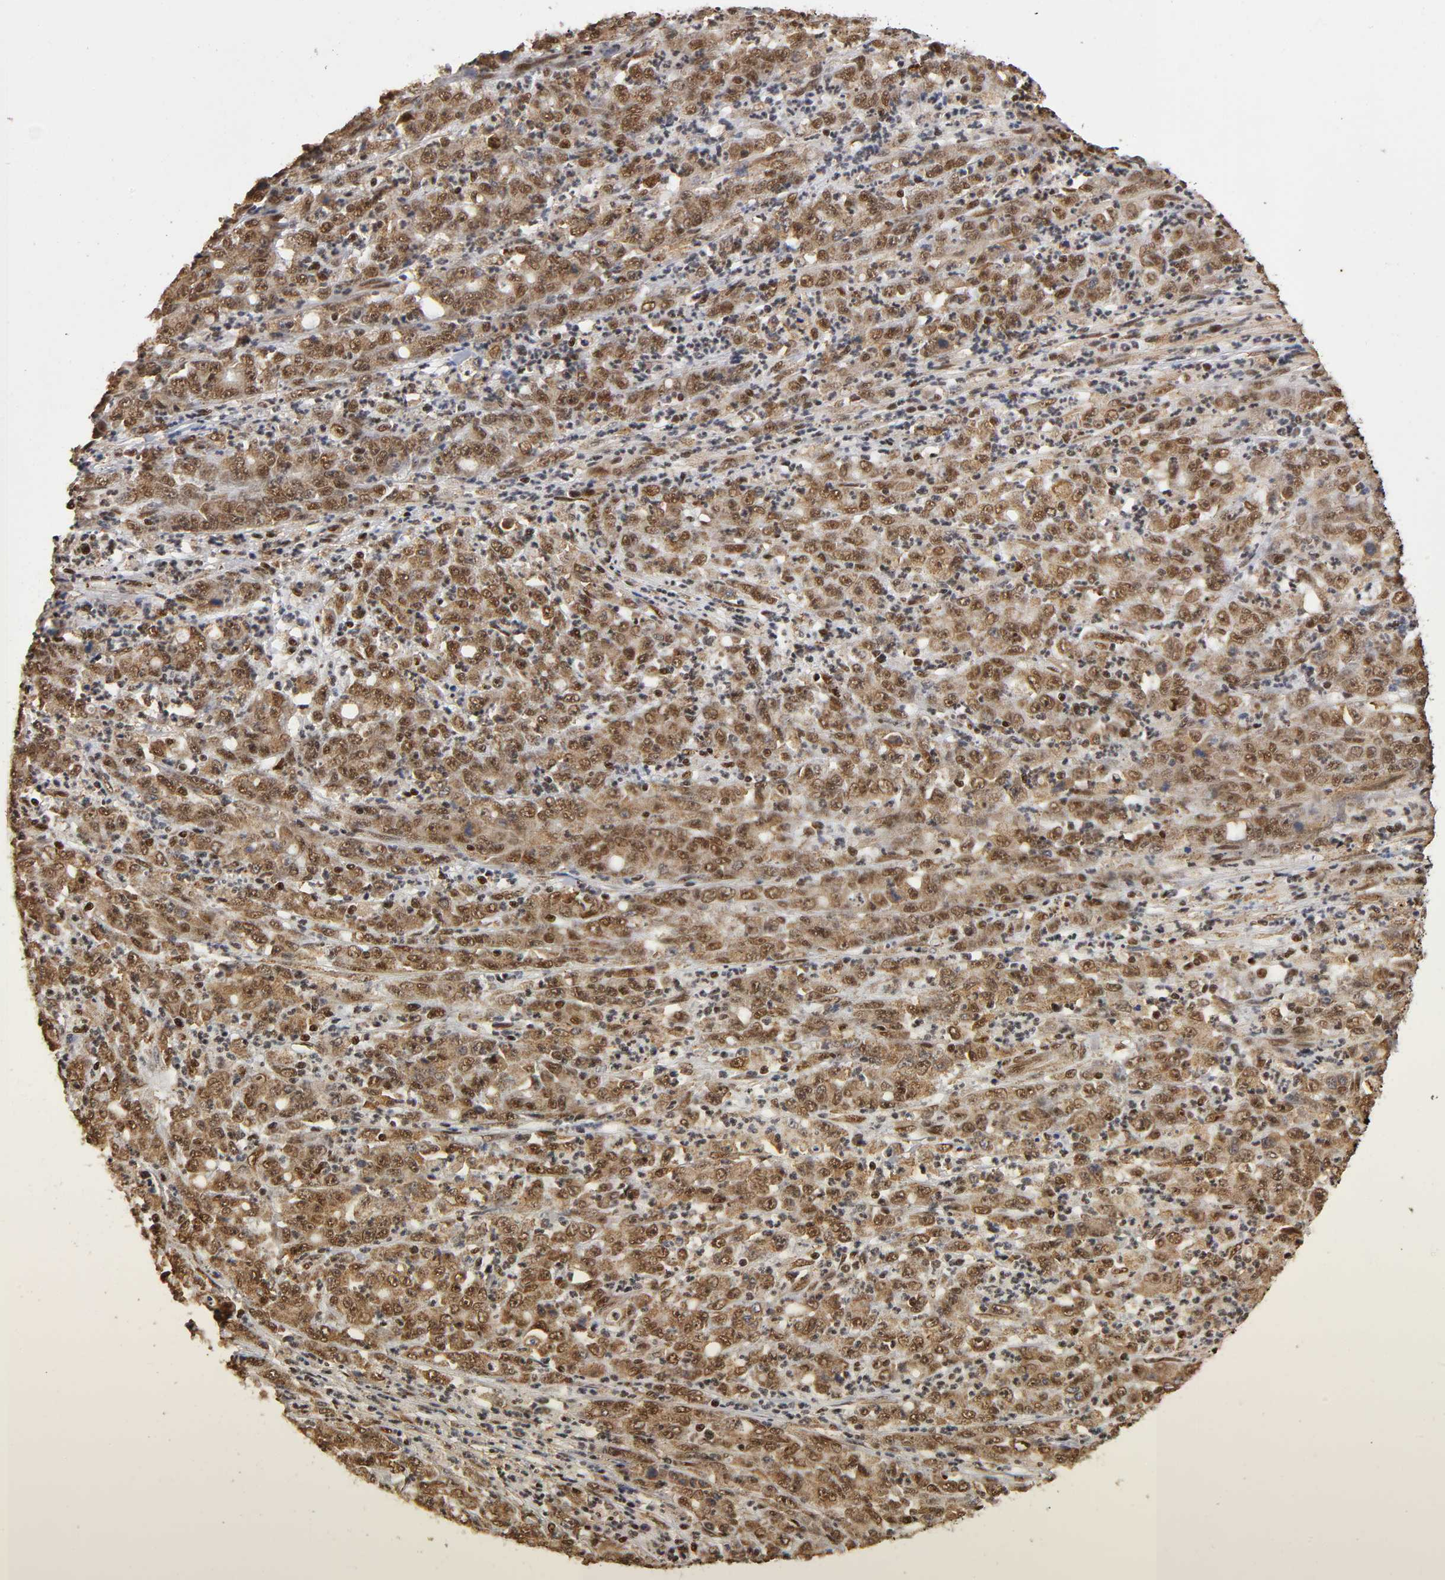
{"staining": {"intensity": "strong", "quantity": ">75%", "location": "cytoplasmic/membranous,nuclear"}, "tissue": "stomach cancer", "cell_type": "Tumor cells", "image_type": "cancer", "snomed": [{"axis": "morphology", "description": "Adenocarcinoma, NOS"}, {"axis": "topography", "description": "Stomach, lower"}], "caption": "This is a micrograph of IHC staining of stomach cancer, which shows strong positivity in the cytoplasmic/membranous and nuclear of tumor cells.", "gene": "RNF122", "patient": {"sex": "female", "age": 71}}